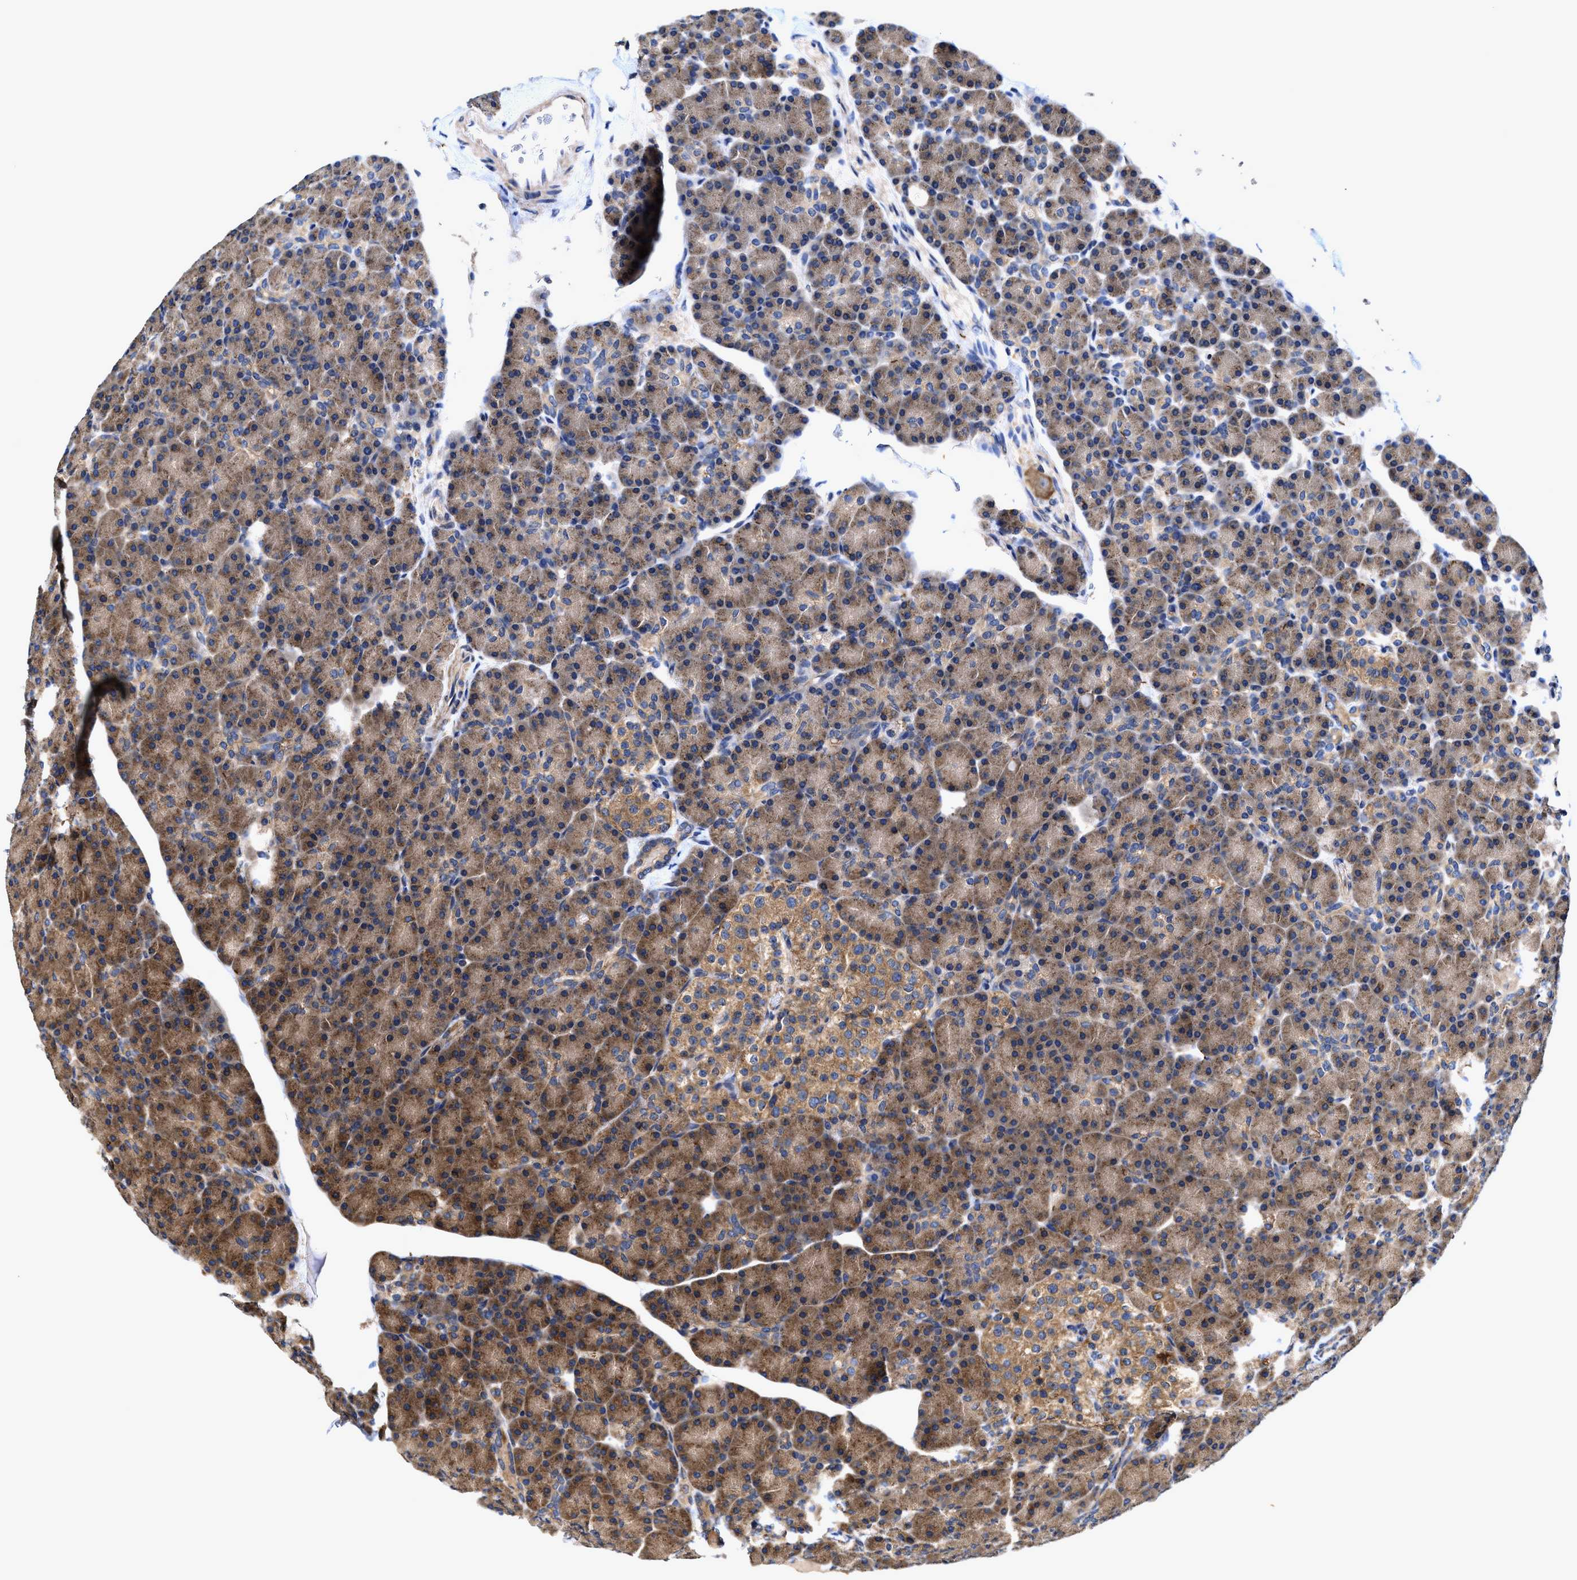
{"staining": {"intensity": "moderate", "quantity": ">75%", "location": "cytoplasmic/membranous"}, "tissue": "pancreas", "cell_type": "Exocrine glandular cells", "image_type": "normal", "snomed": [{"axis": "morphology", "description": "Normal tissue, NOS"}, {"axis": "topography", "description": "Pancreas"}], "caption": "IHC (DAB (3,3'-diaminobenzidine)) staining of unremarkable human pancreas exhibits moderate cytoplasmic/membranous protein staining in about >75% of exocrine glandular cells.", "gene": "EFNA4", "patient": {"sex": "female", "age": 43}}